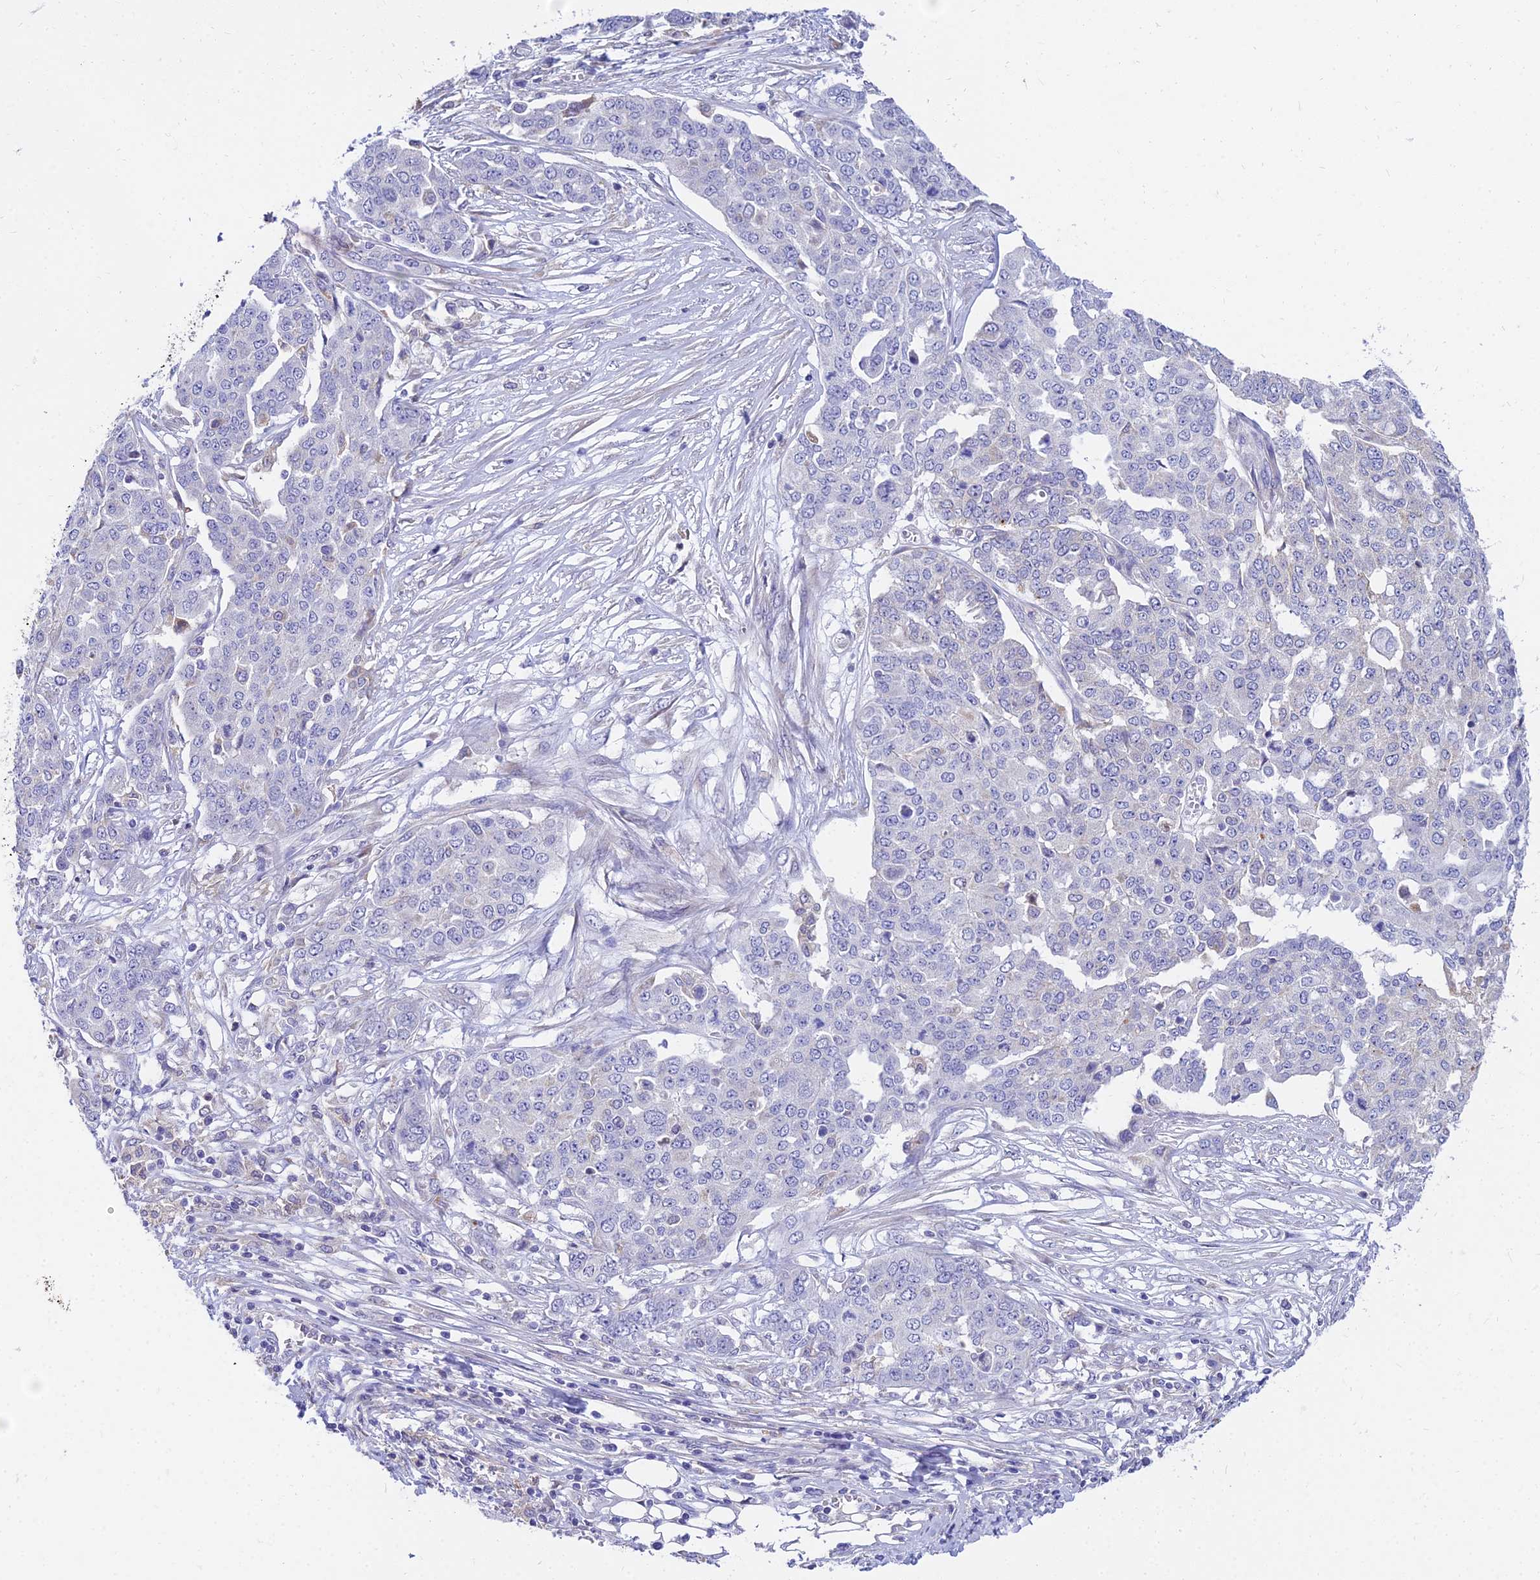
{"staining": {"intensity": "negative", "quantity": "none", "location": "none"}, "tissue": "ovarian cancer", "cell_type": "Tumor cells", "image_type": "cancer", "snomed": [{"axis": "morphology", "description": "Cystadenocarcinoma, serous, NOS"}, {"axis": "topography", "description": "Soft tissue"}, {"axis": "topography", "description": "Ovary"}], "caption": "The photomicrograph reveals no staining of tumor cells in ovarian cancer.", "gene": "ARL8B", "patient": {"sex": "female", "age": 57}}